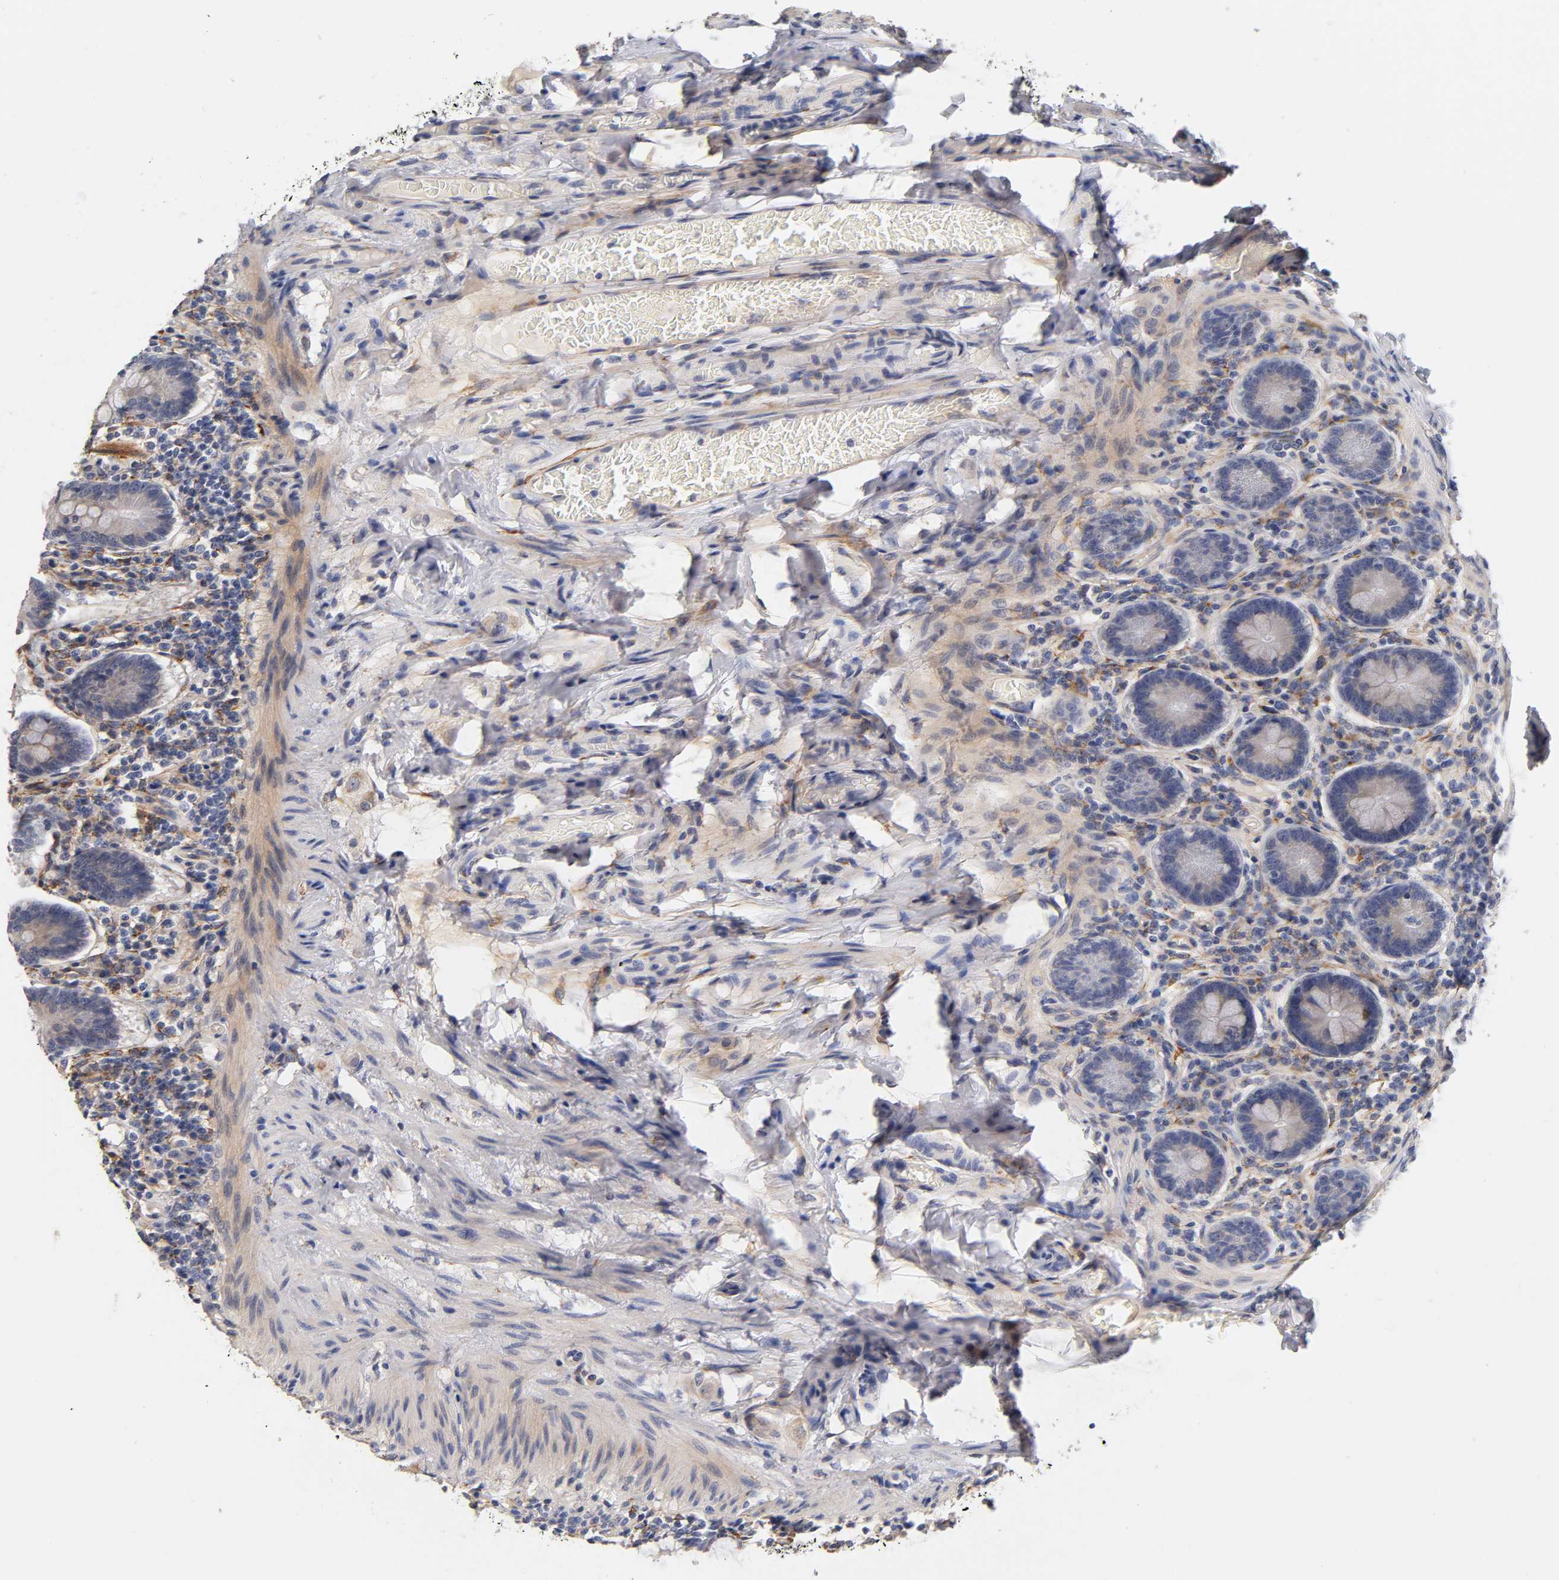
{"staining": {"intensity": "negative", "quantity": "none", "location": "none"}, "tissue": "small intestine", "cell_type": "Glandular cells", "image_type": "normal", "snomed": [{"axis": "morphology", "description": "Normal tissue, NOS"}, {"axis": "topography", "description": "Small intestine"}], "caption": "Normal small intestine was stained to show a protein in brown. There is no significant positivity in glandular cells. The staining was performed using DAB (3,3'-diaminobenzidine) to visualize the protein expression in brown, while the nuclei were stained in blue with hematoxylin (Magnification: 20x).", "gene": "LAMB1", "patient": {"sex": "male", "age": 41}}